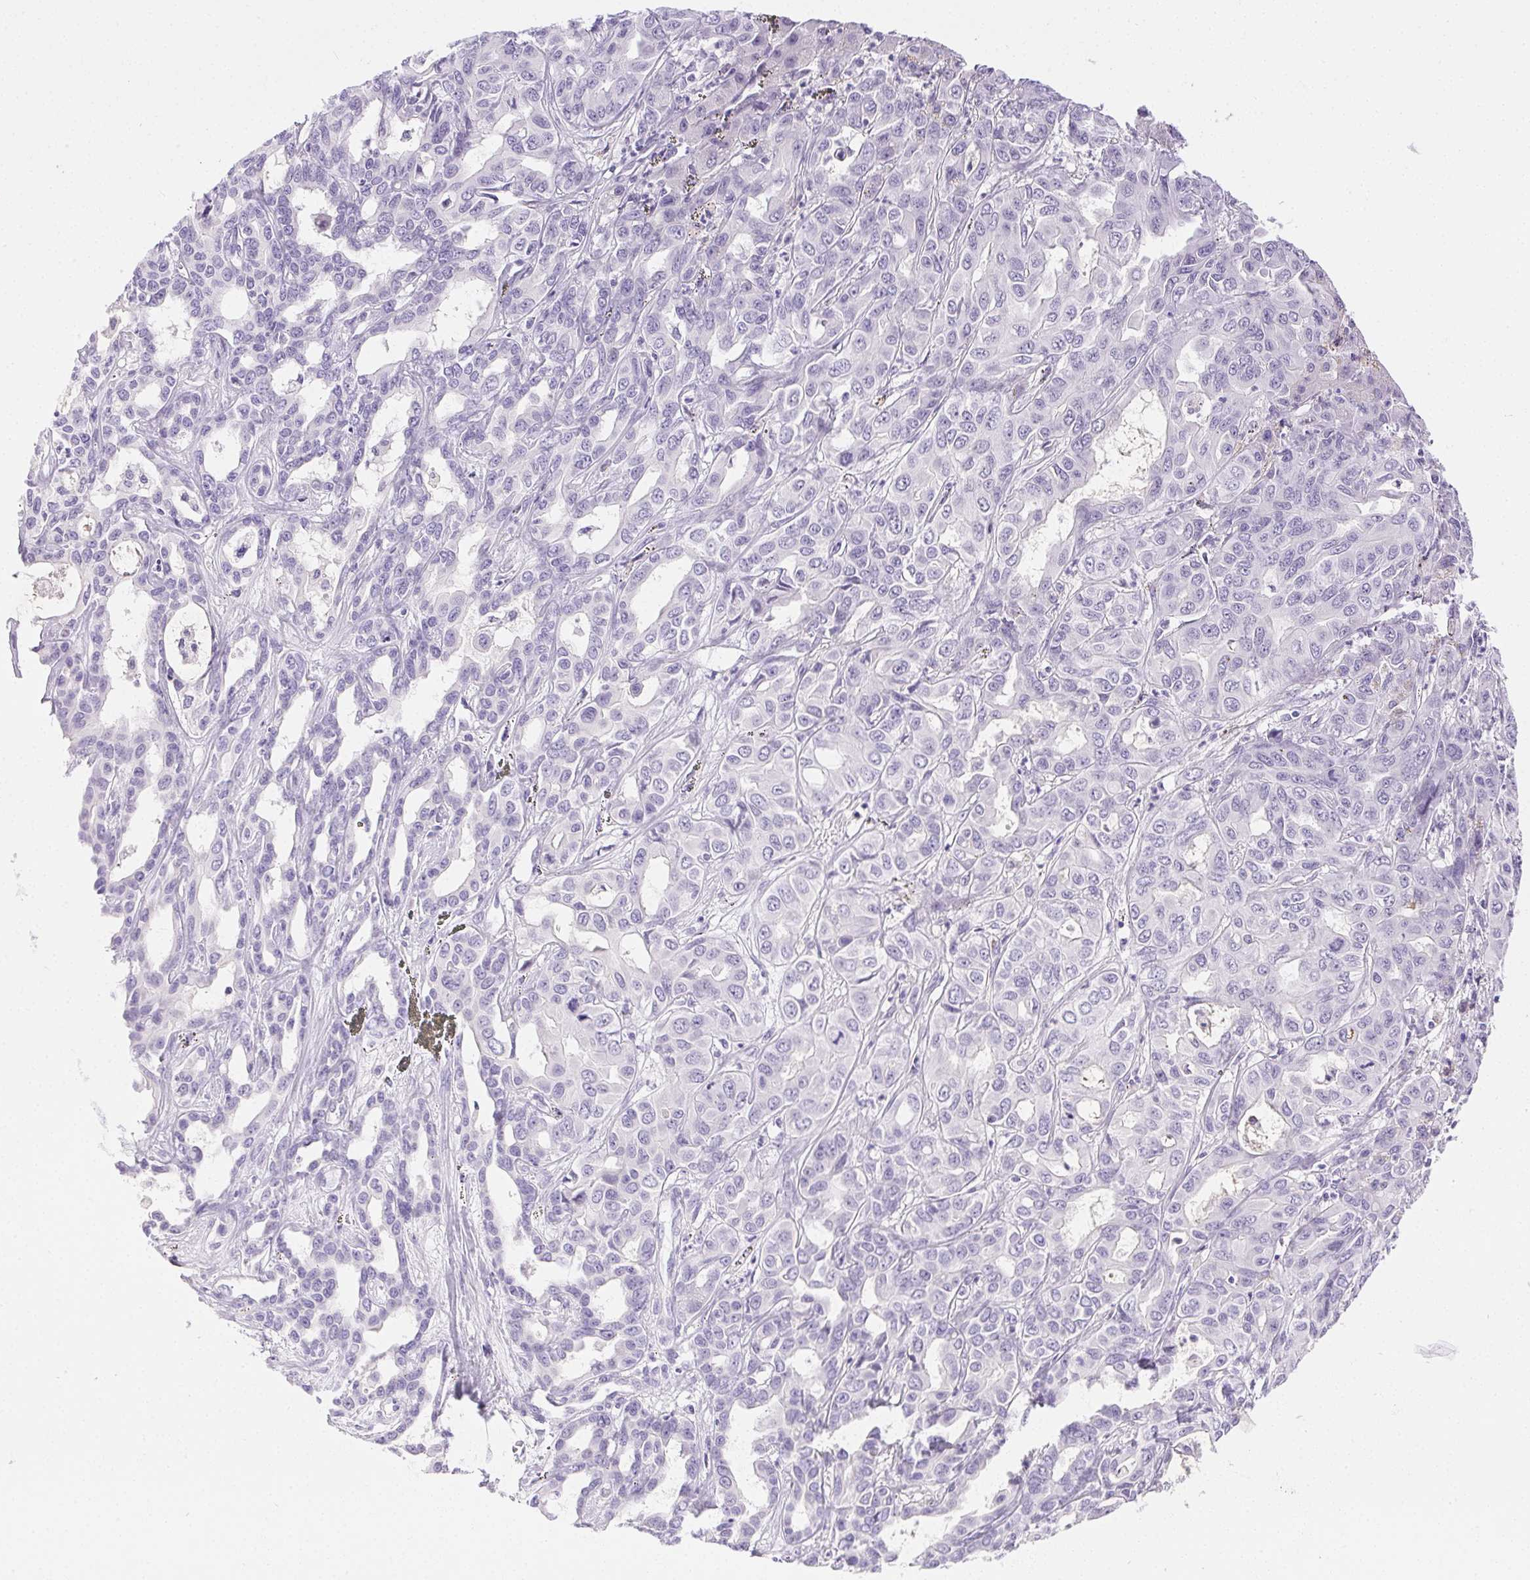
{"staining": {"intensity": "negative", "quantity": "none", "location": "none"}, "tissue": "liver cancer", "cell_type": "Tumor cells", "image_type": "cancer", "snomed": [{"axis": "morphology", "description": "Cholangiocarcinoma"}, {"axis": "topography", "description": "Liver"}], "caption": "The photomicrograph shows no significant positivity in tumor cells of liver cancer (cholangiocarcinoma). Nuclei are stained in blue.", "gene": "C20orf85", "patient": {"sex": "female", "age": 60}}